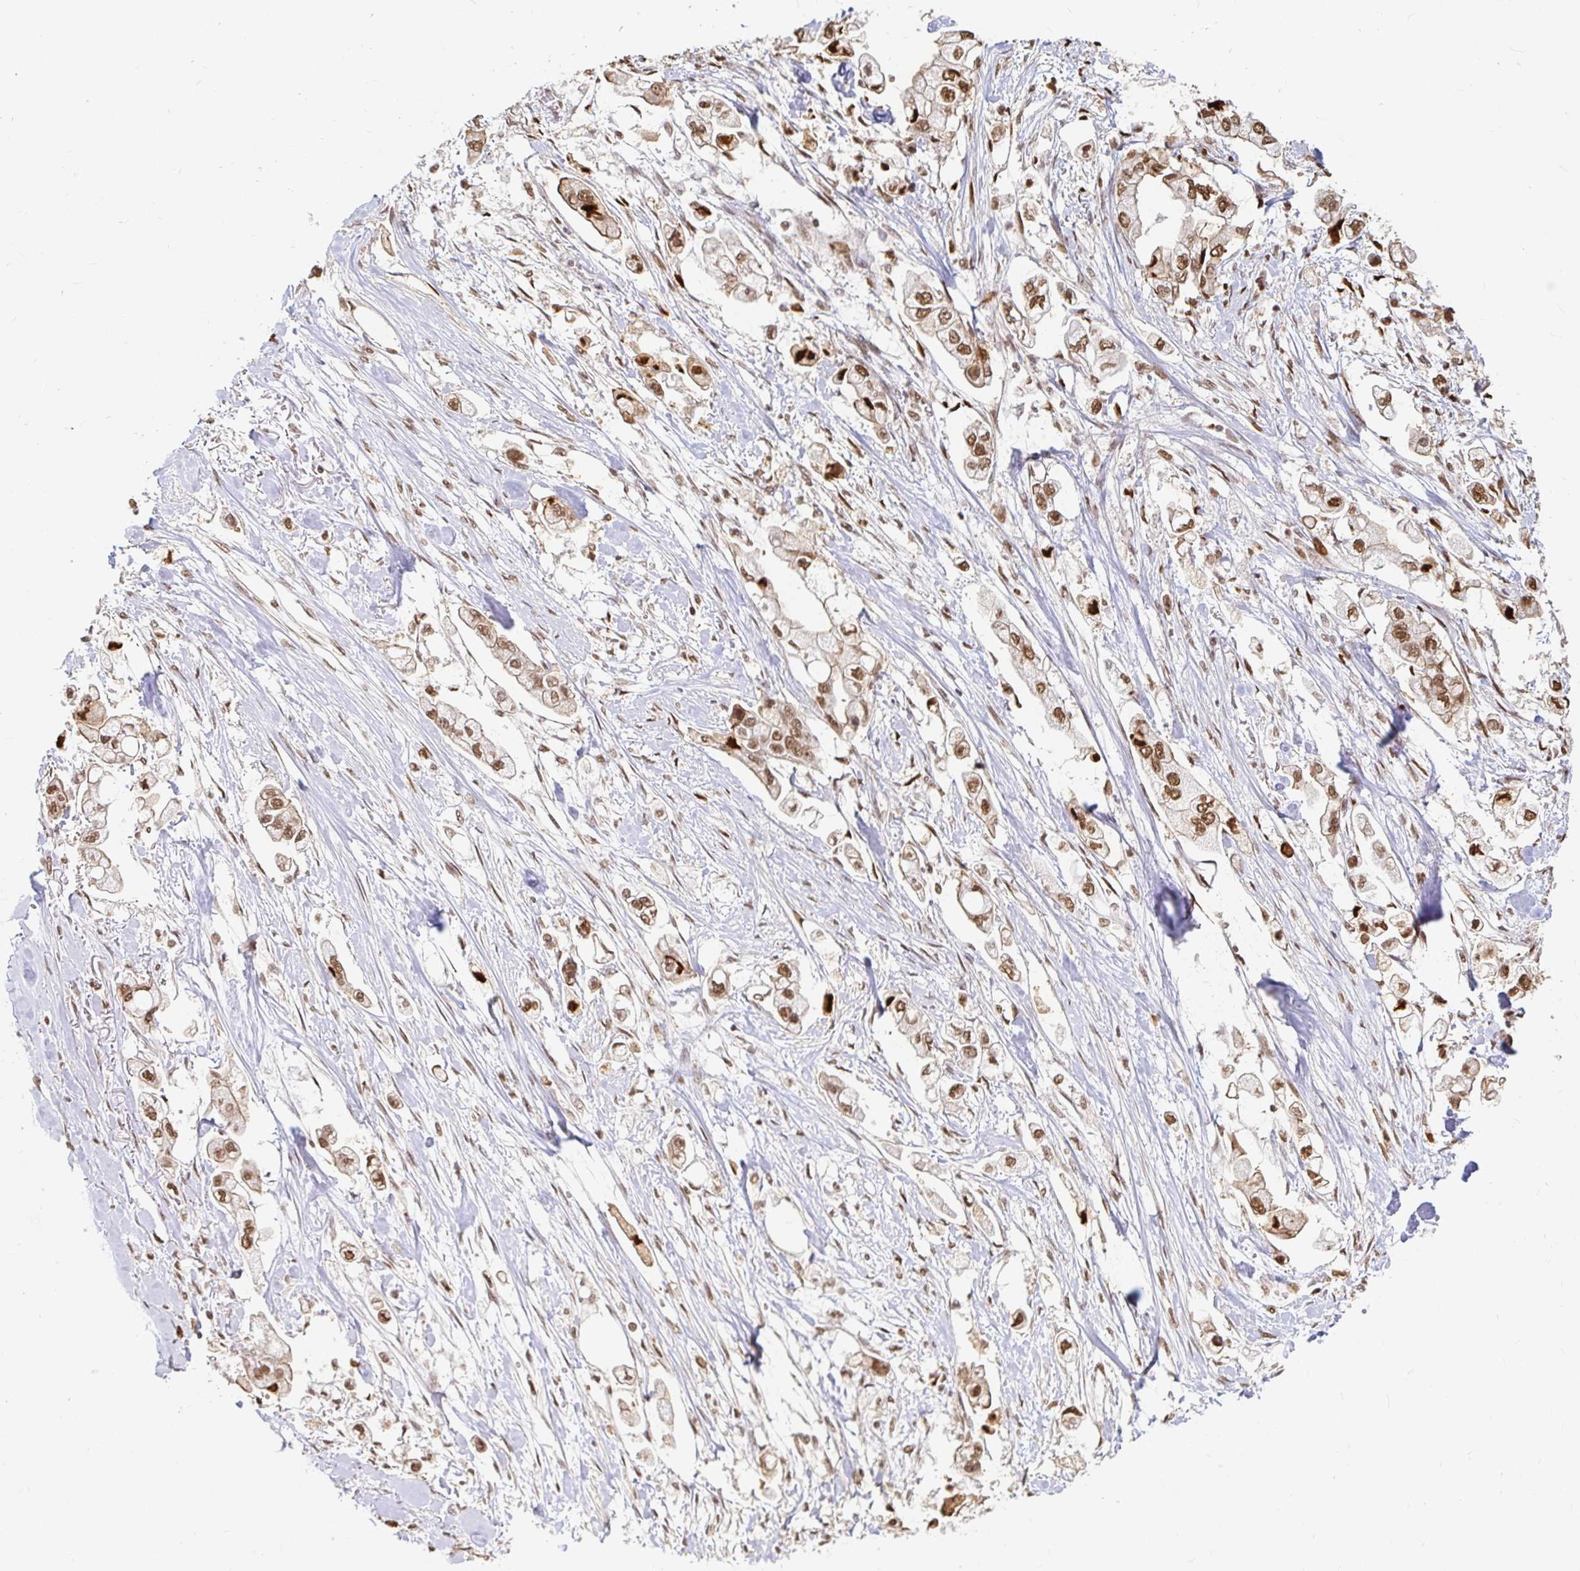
{"staining": {"intensity": "moderate", "quantity": ">75%", "location": "nuclear"}, "tissue": "stomach cancer", "cell_type": "Tumor cells", "image_type": "cancer", "snomed": [{"axis": "morphology", "description": "Adenocarcinoma, NOS"}, {"axis": "topography", "description": "Stomach"}], "caption": "Protein staining by IHC reveals moderate nuclear expression in approximately >75% of tumor cells in stomach adenocarcinoma.", "gene": "HNRNPU", "patient": {"sex": "male", "age": 62}}